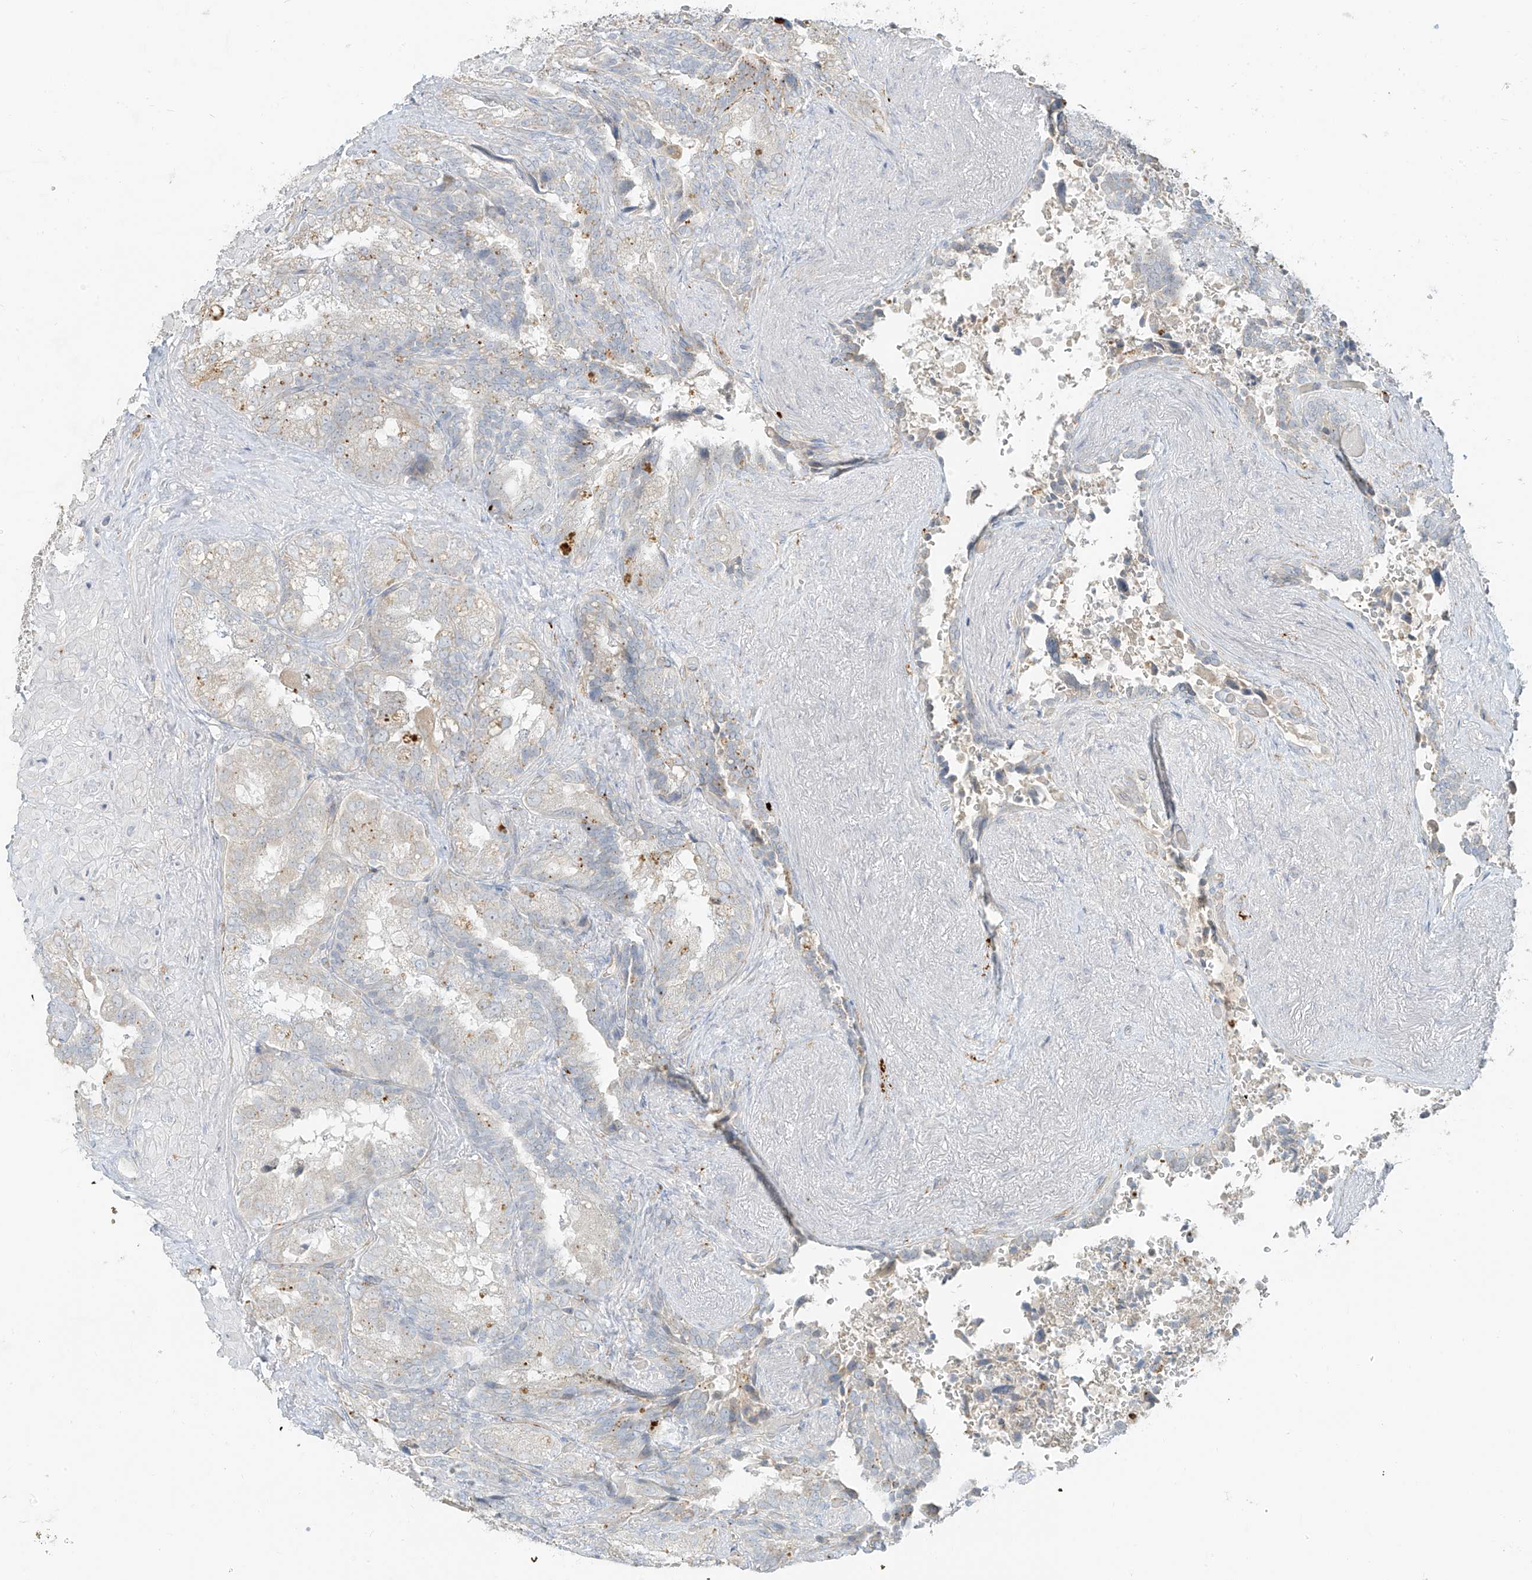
{"staining": {"intensity": "negative", "quantity": "none", "location": "none"}, "tissue": "seminal vesicle", "cell_type": "Glandular cells", "image_type": "normal", "snomed": [{"axis": "morphology", "description": "Normal tissue, NOS"}, {"axis": "topography", "description": "Seminal veicle"}, {"axis": "topography", "description": "Peripheral nerve tissue"}], "caption": "Immunohistochemistry of benign human seminal vesicle displays no positivity in glandular cells. Brightfield microscopy of immunohistochemistry (IHC) stained with DAB (brown) and hematoxylin (blue), captured at high magnification.", "gene": "C2orf42", "patient": {"sex": "male", "age": 63}}